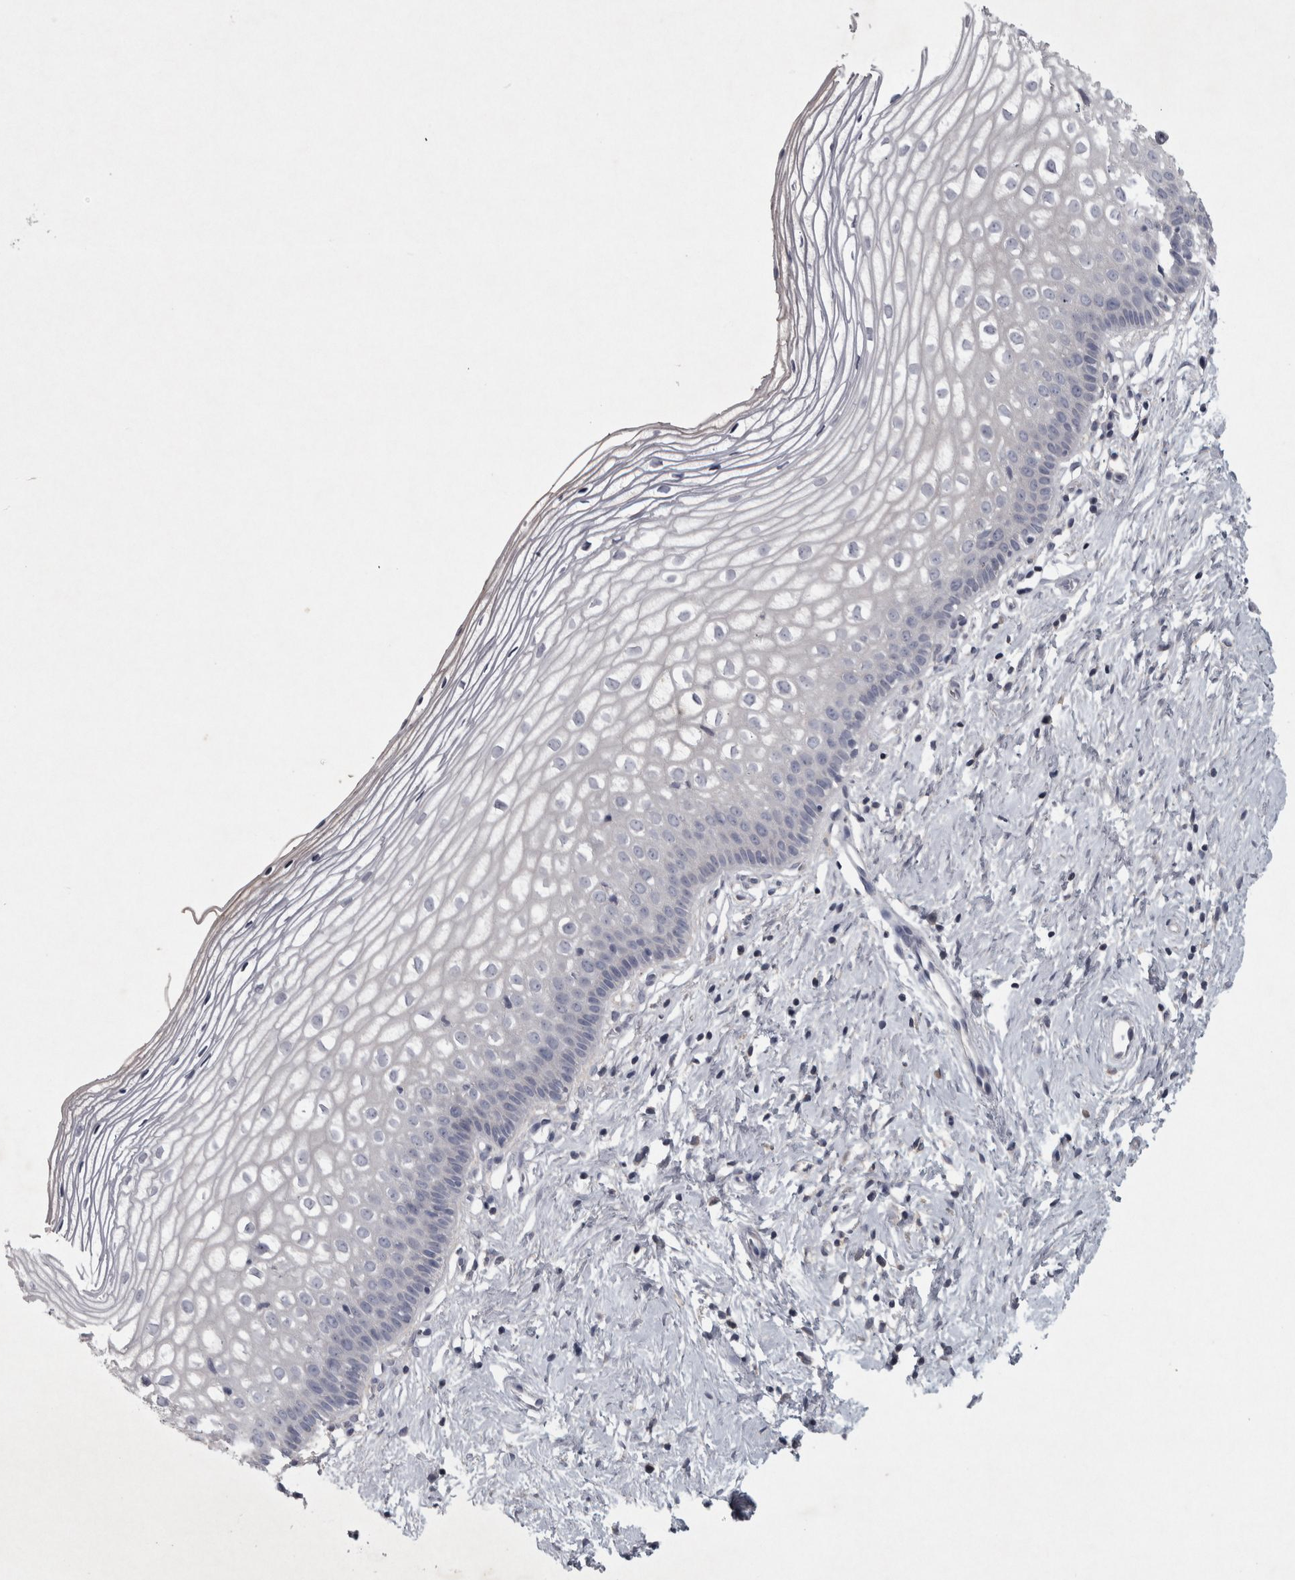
{"staining": {"intensity": "negative", "quantity": "none", "location": "none"}, "tissue": "cervix", "cell_type": "Glandular cells", "image_type": "normal", "snomed": [{"axis": "morphology", "description": "Normal tissue, NOS"}, {"axis": "topography", "description": "Cervix"}], "caption": "This is a photomicrograph of immunohistochemistry staining of normal cervix, which shows no staining in glandular cells. The staining is performed using DAB (3,3'-diaminobenzidine) brown chromogen with nuclei counter-stained in using hematoxylin.", "gene": "ENPP7", "patient": {"sex": "female", "age": 27}}